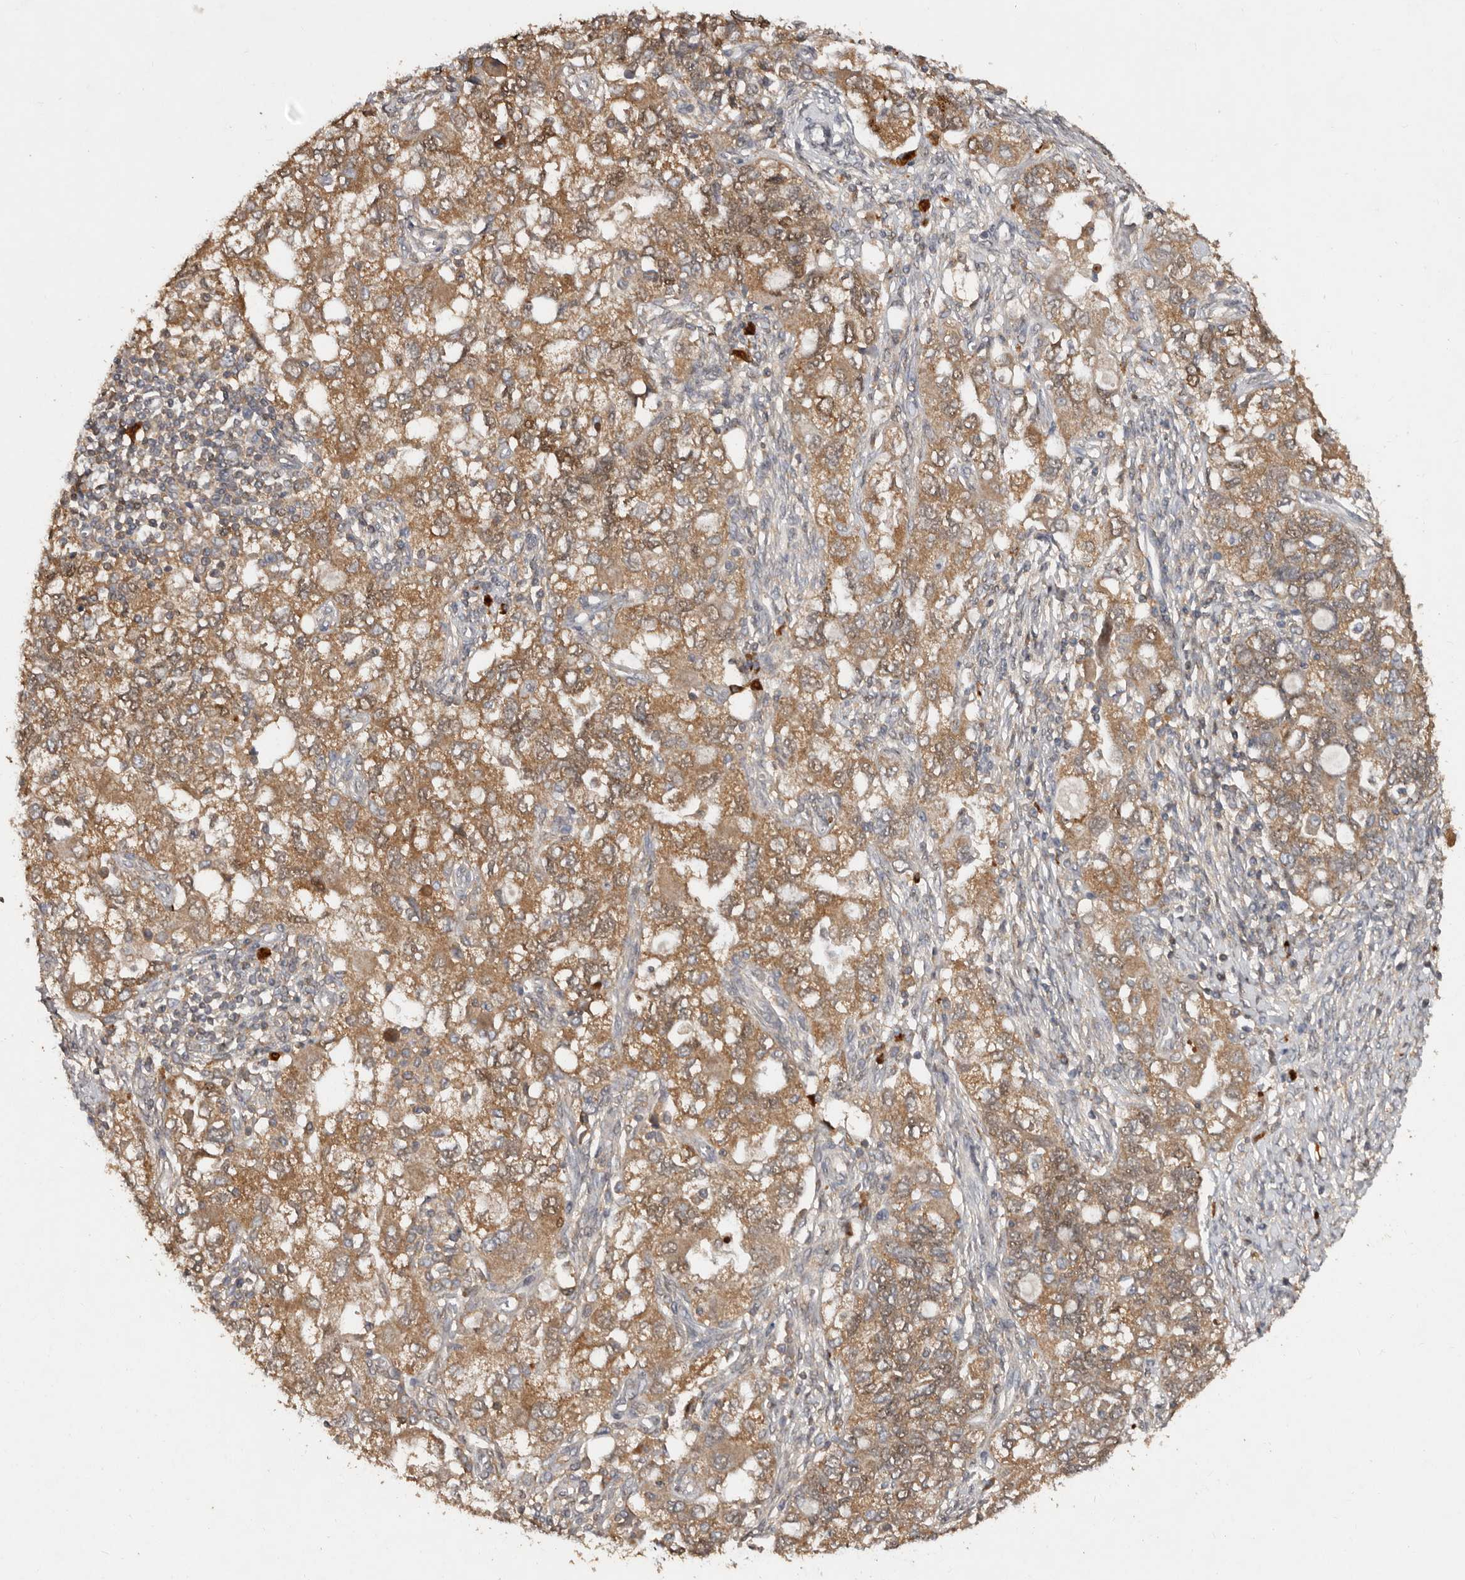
{"staining": {"intensity": "moderate", "quantity": ">75%", "location": "cytoplasmic/membranous"}, "tissue": "ovarian cancer", "cell_type": "Tumor cells", "image_type": "cancer", "snomed": [{"axis": "morphology", "description": "Carcinoma, NOS"}, {"axis": "morphology", "description": "Cystadenocarcinoma, serous, NOS"}, {"axis": "topography", "description": "Ovary"}], "caption": "This micrograph exhibits immunohistochemistry (IHC) staining of human ovarian cancer, with medium moderate cytoplasmic/membranous positivity in about >75% of tumor cells.", "gene": "EDEM1", "patient": {"sex": "female", "age": 69}}